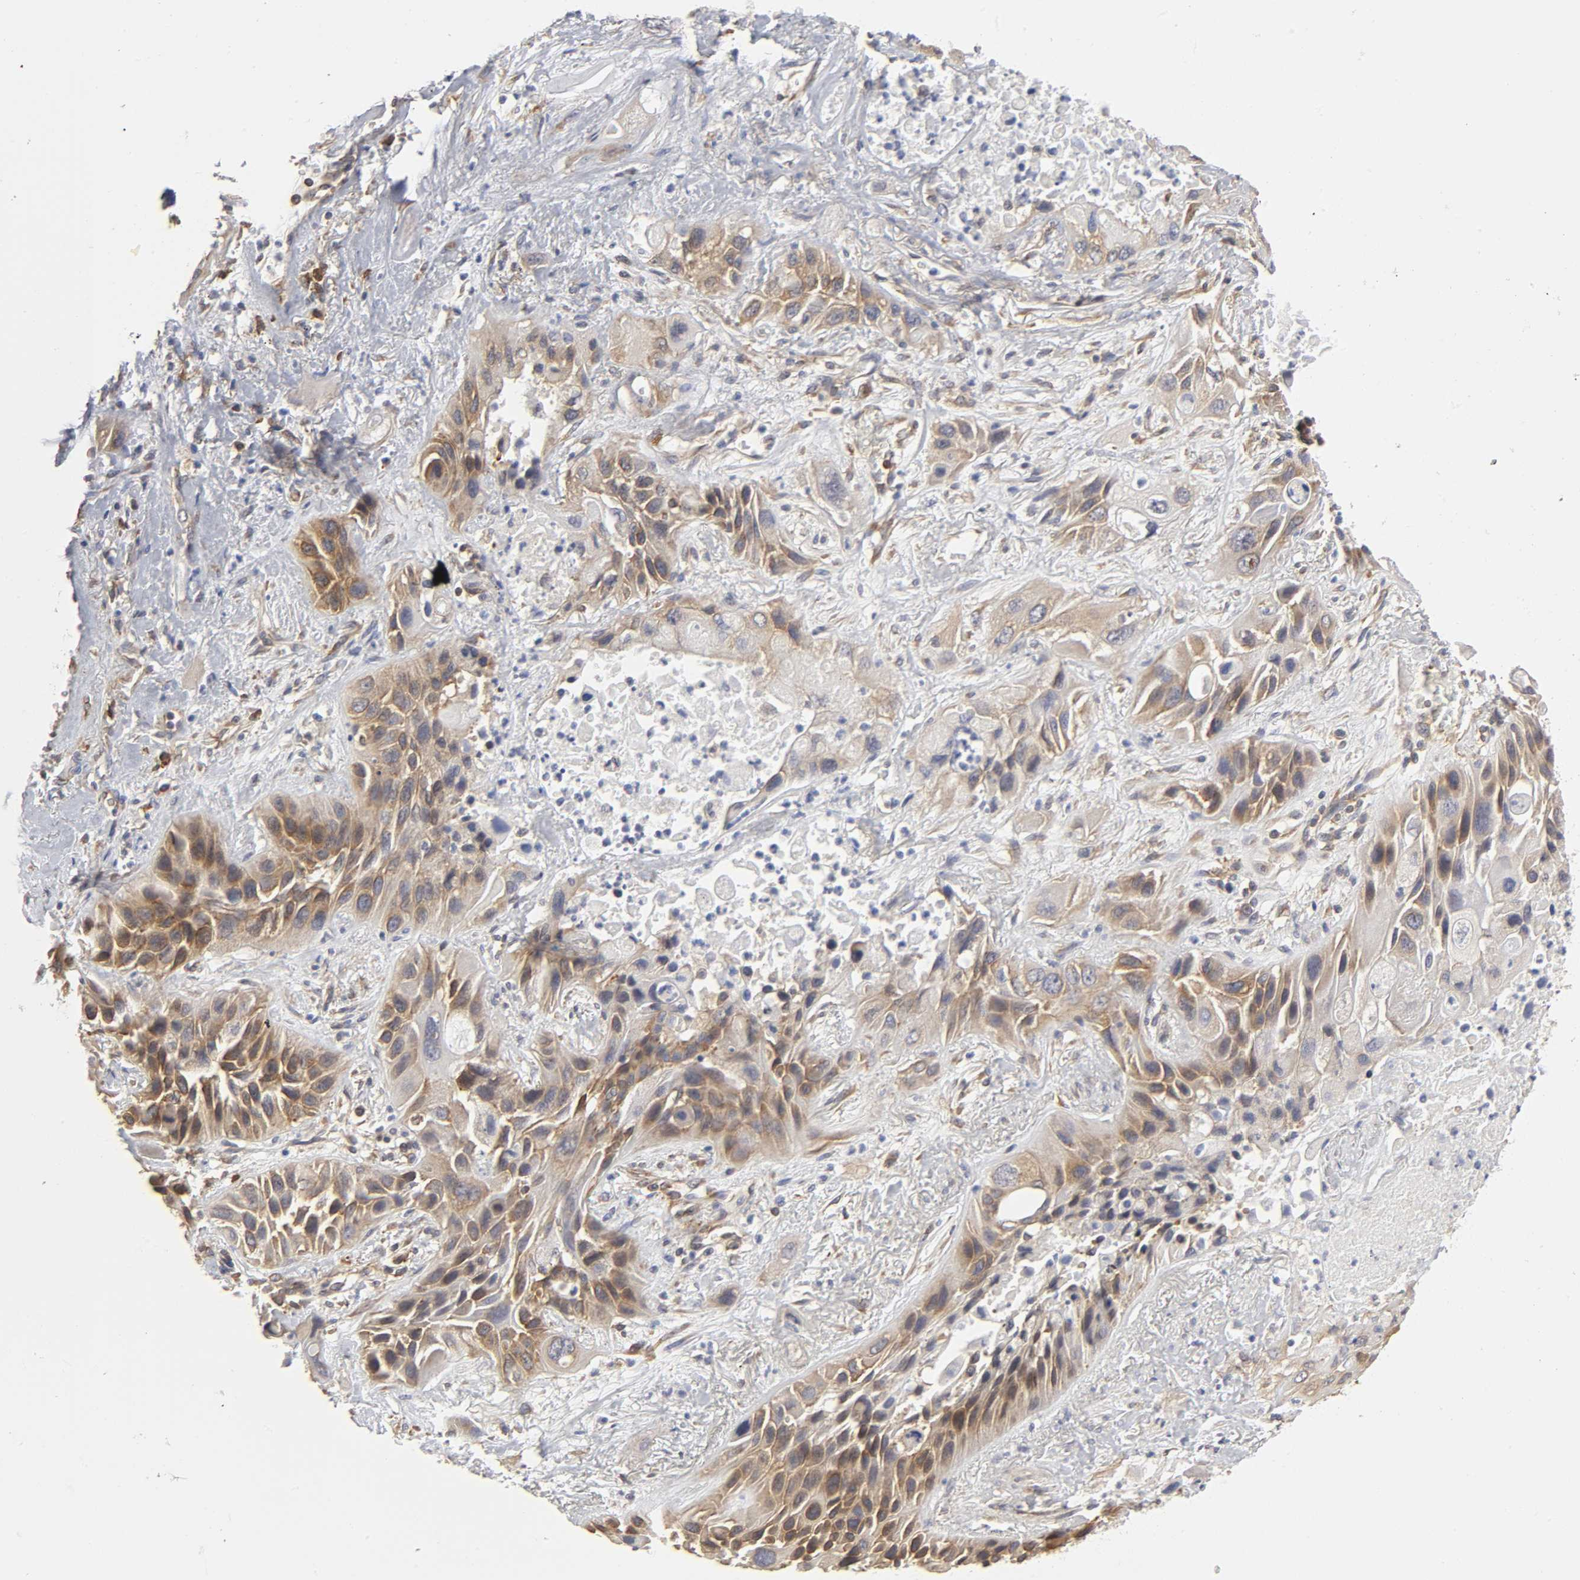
{"staining": {"intensity": "moderate", "quantity": ">75%", "location": "cytoplasmic/membranous"}, "tissue": "lung cancer", "cell_type": "Tumor cells", "image_type": "cancer", "snomed": [{"axis": "morphology", "description": "Squamous cell carcinoma, NOS"}, {"axis": "topography", "description": "Lung"}], "caption": "Lung cancer stained for a protein shows moderate cytoplasmic/membranous positivity in tumor cells.", "gene": "RPL14", "patient": {"sex": "female", "age": 76}}